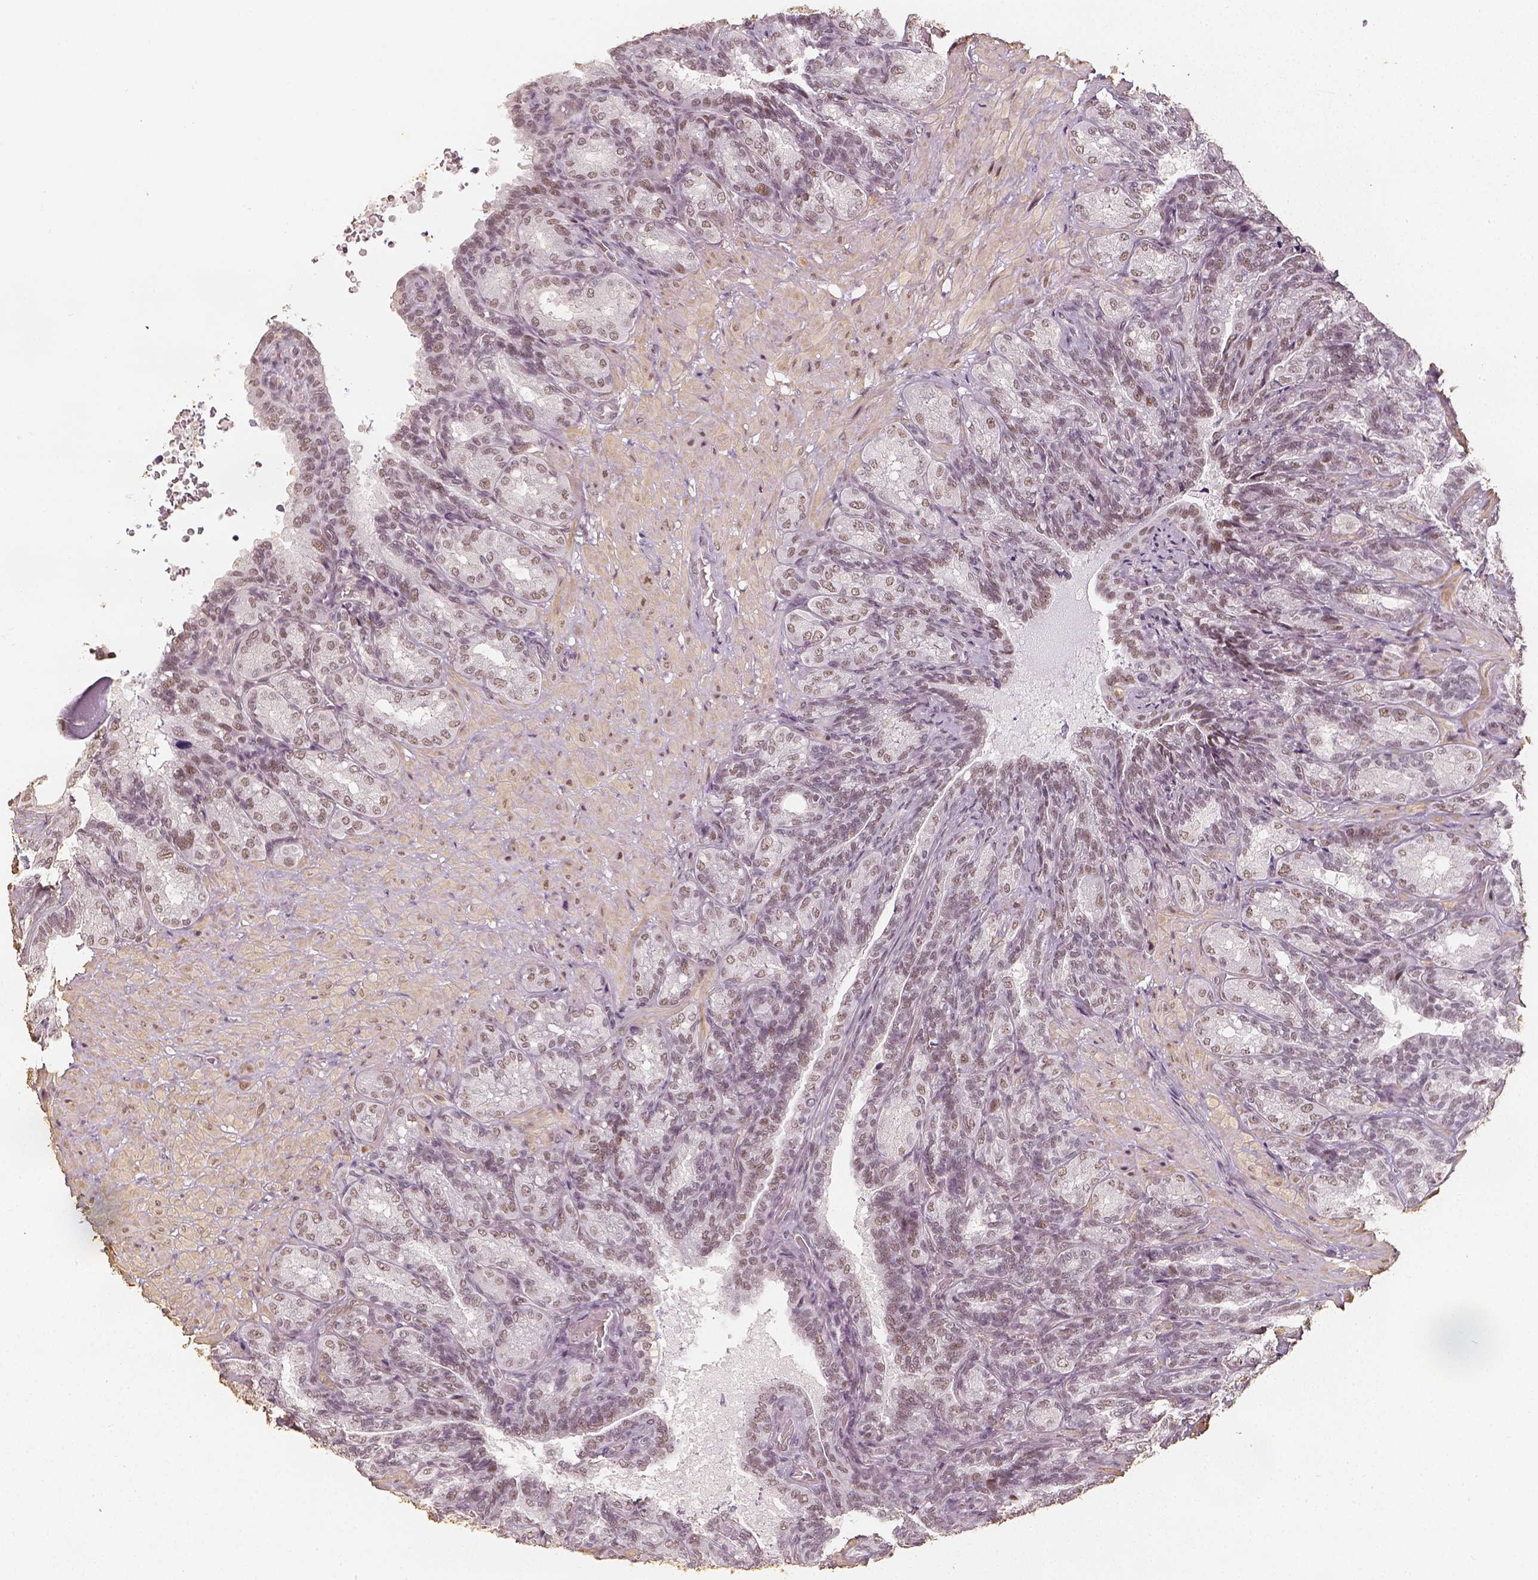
{"staining": {"intensity": "weak", "quantity": ">75%", "location": "nuclear"}, "tissue": "seminal vesicle", "cell_type": "Glandular cells", "image_type": "normal", "snomed": [{"axis": "morphology", "description": "Normal tissue, NOS"}, {"axis": "topography", "description": "Seminal veicle"}], "caption": "Protein analysis of normal seminal vesicle demonstrates weak nuclear expression in approximately >75% of glandular cells.", "gene": "HDAC1", "patient": {"sex": "male", "age": 68}}